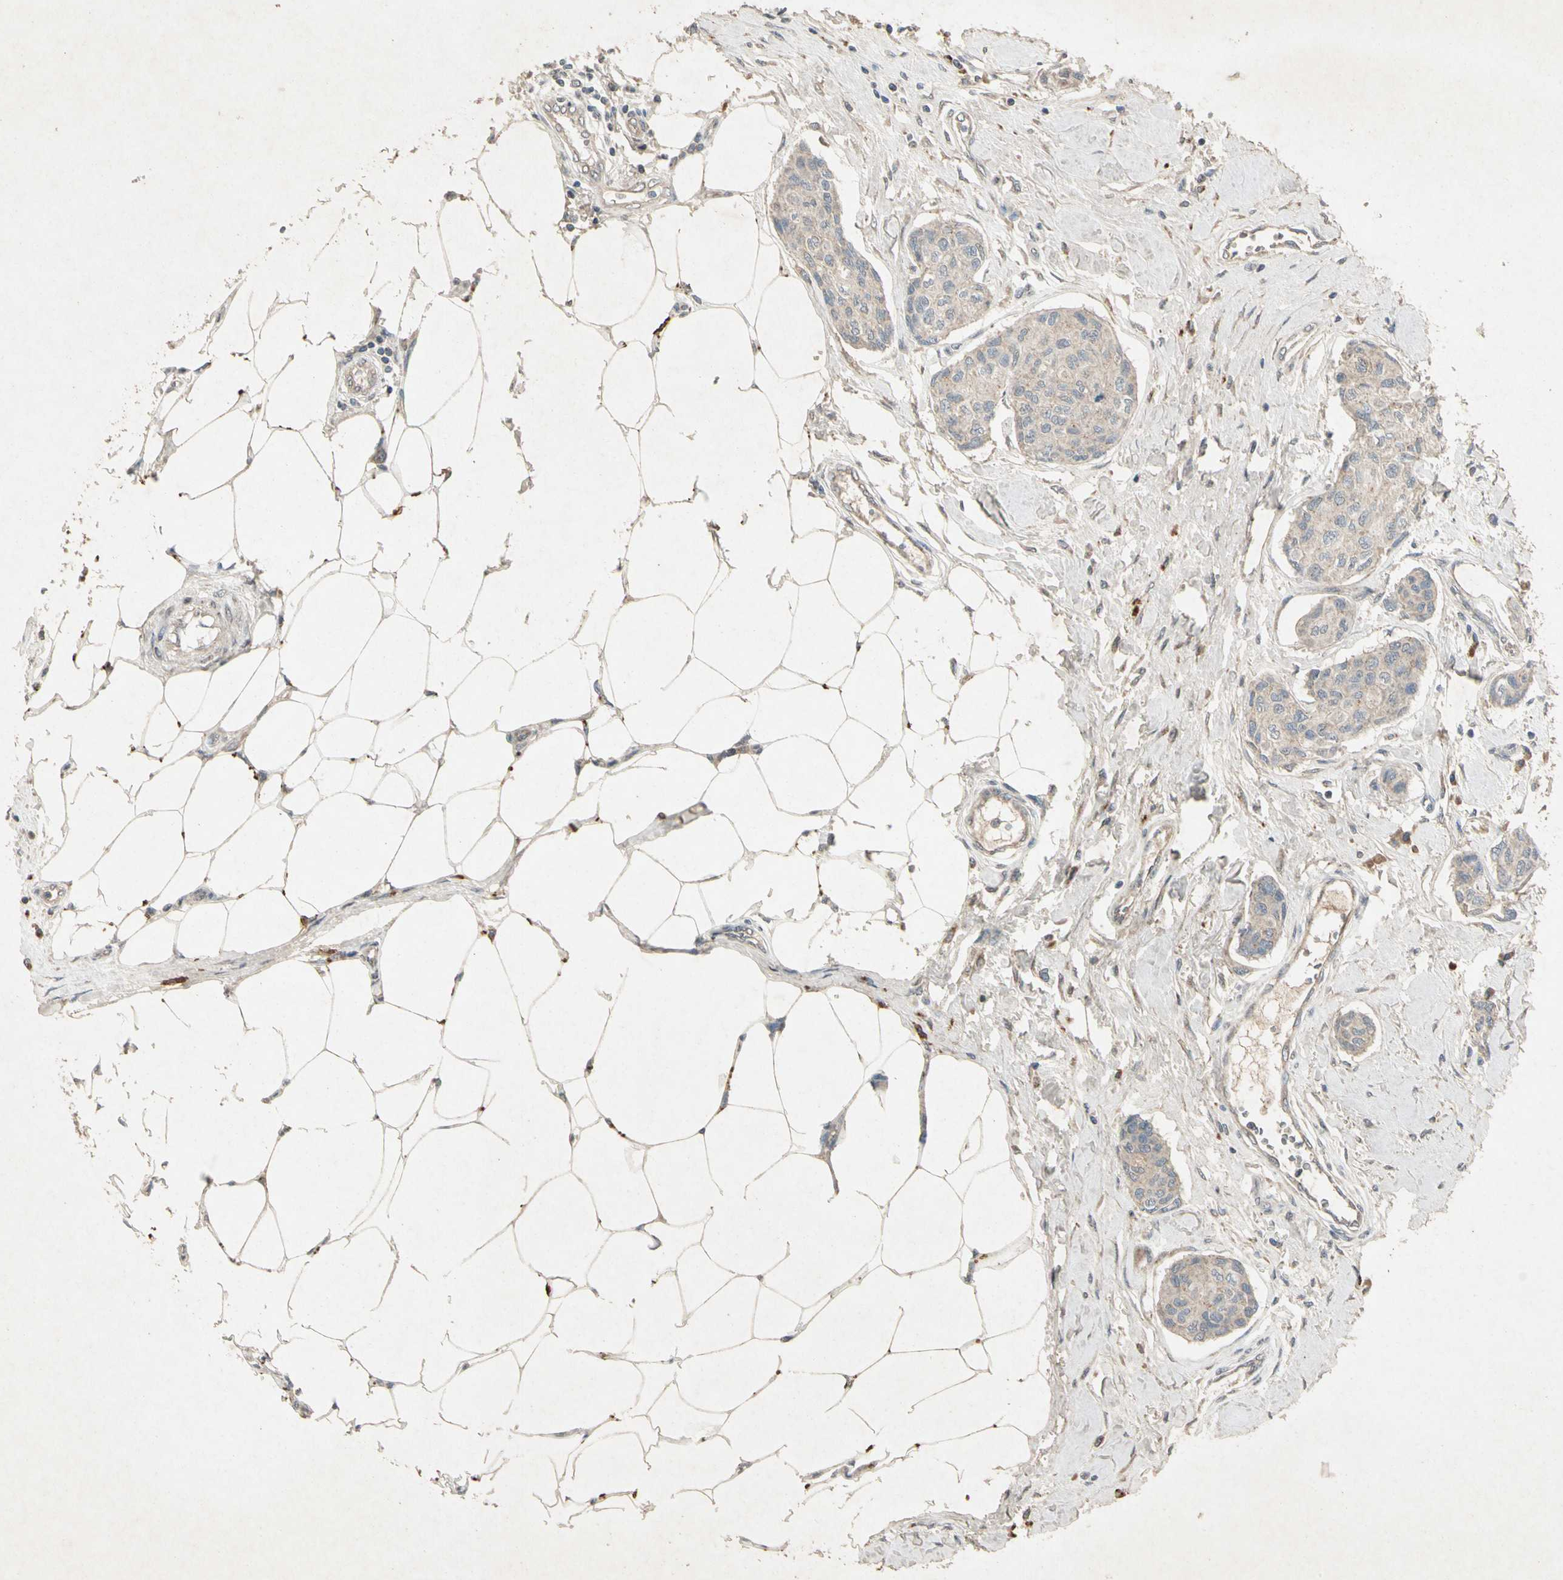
{"staining": {"intensity": "weak", "quantity": "25%-75%", "location": "cytoplasmic/membranous"}, "tissue": "breast cancer", "cell_type": "Tumor cells", "image_type": "cancer", "snomed": [{"axis": "morphology", "description": "Duct carcinoma"}, {"axis": "topography", "description": "Breast"}], "caption": "Immunohistochemistry micrograph of breast cancer (invasive ductal carcinoma) stained for a protein (brown), which demonstrates low levels of weak cytoplasmic/membranous staining in about 25%-75% of tumor cells.", "gene": "GPLD1", "patient": {"sex": "female", "age": 80}}